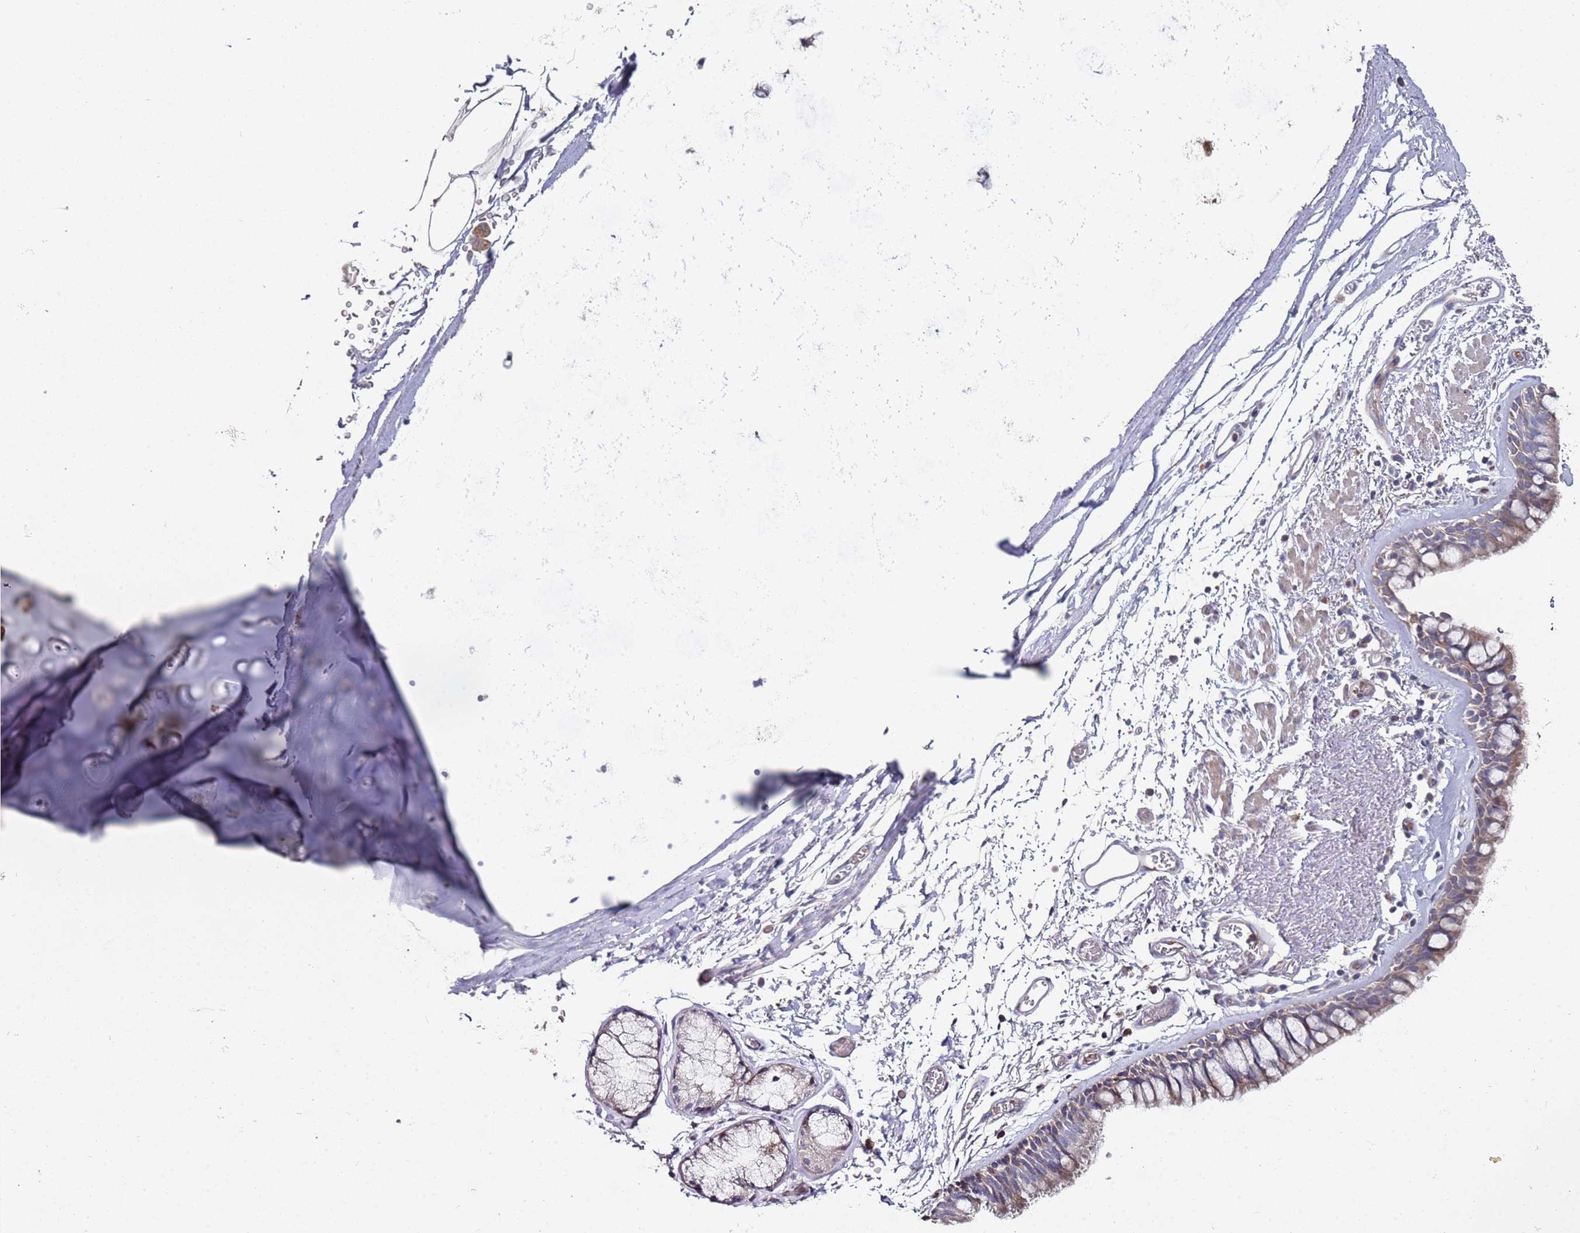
{"staining": {"intensity": "weak", "quantity": "25%-75%", "location": "cytoplasmic/membranous"}, "tissue": "bronchus", "cell_type": "Respiratory epithelial cells", "image_type": "normal", "snomed": [{"axis": "morphology", "description": "Normal tissue, NOS"}, {"axis": "topography", "description": "Bronchus"}], "caption": "Benign bronchus was stained to show a protein in brown. There is low levels of weak cytoplasmic/membranous positivity in approximately 25%-75% of respiratory epithelial cells.", "gene": "LACC1", "patient": {"sex": "male", "age": 65}}